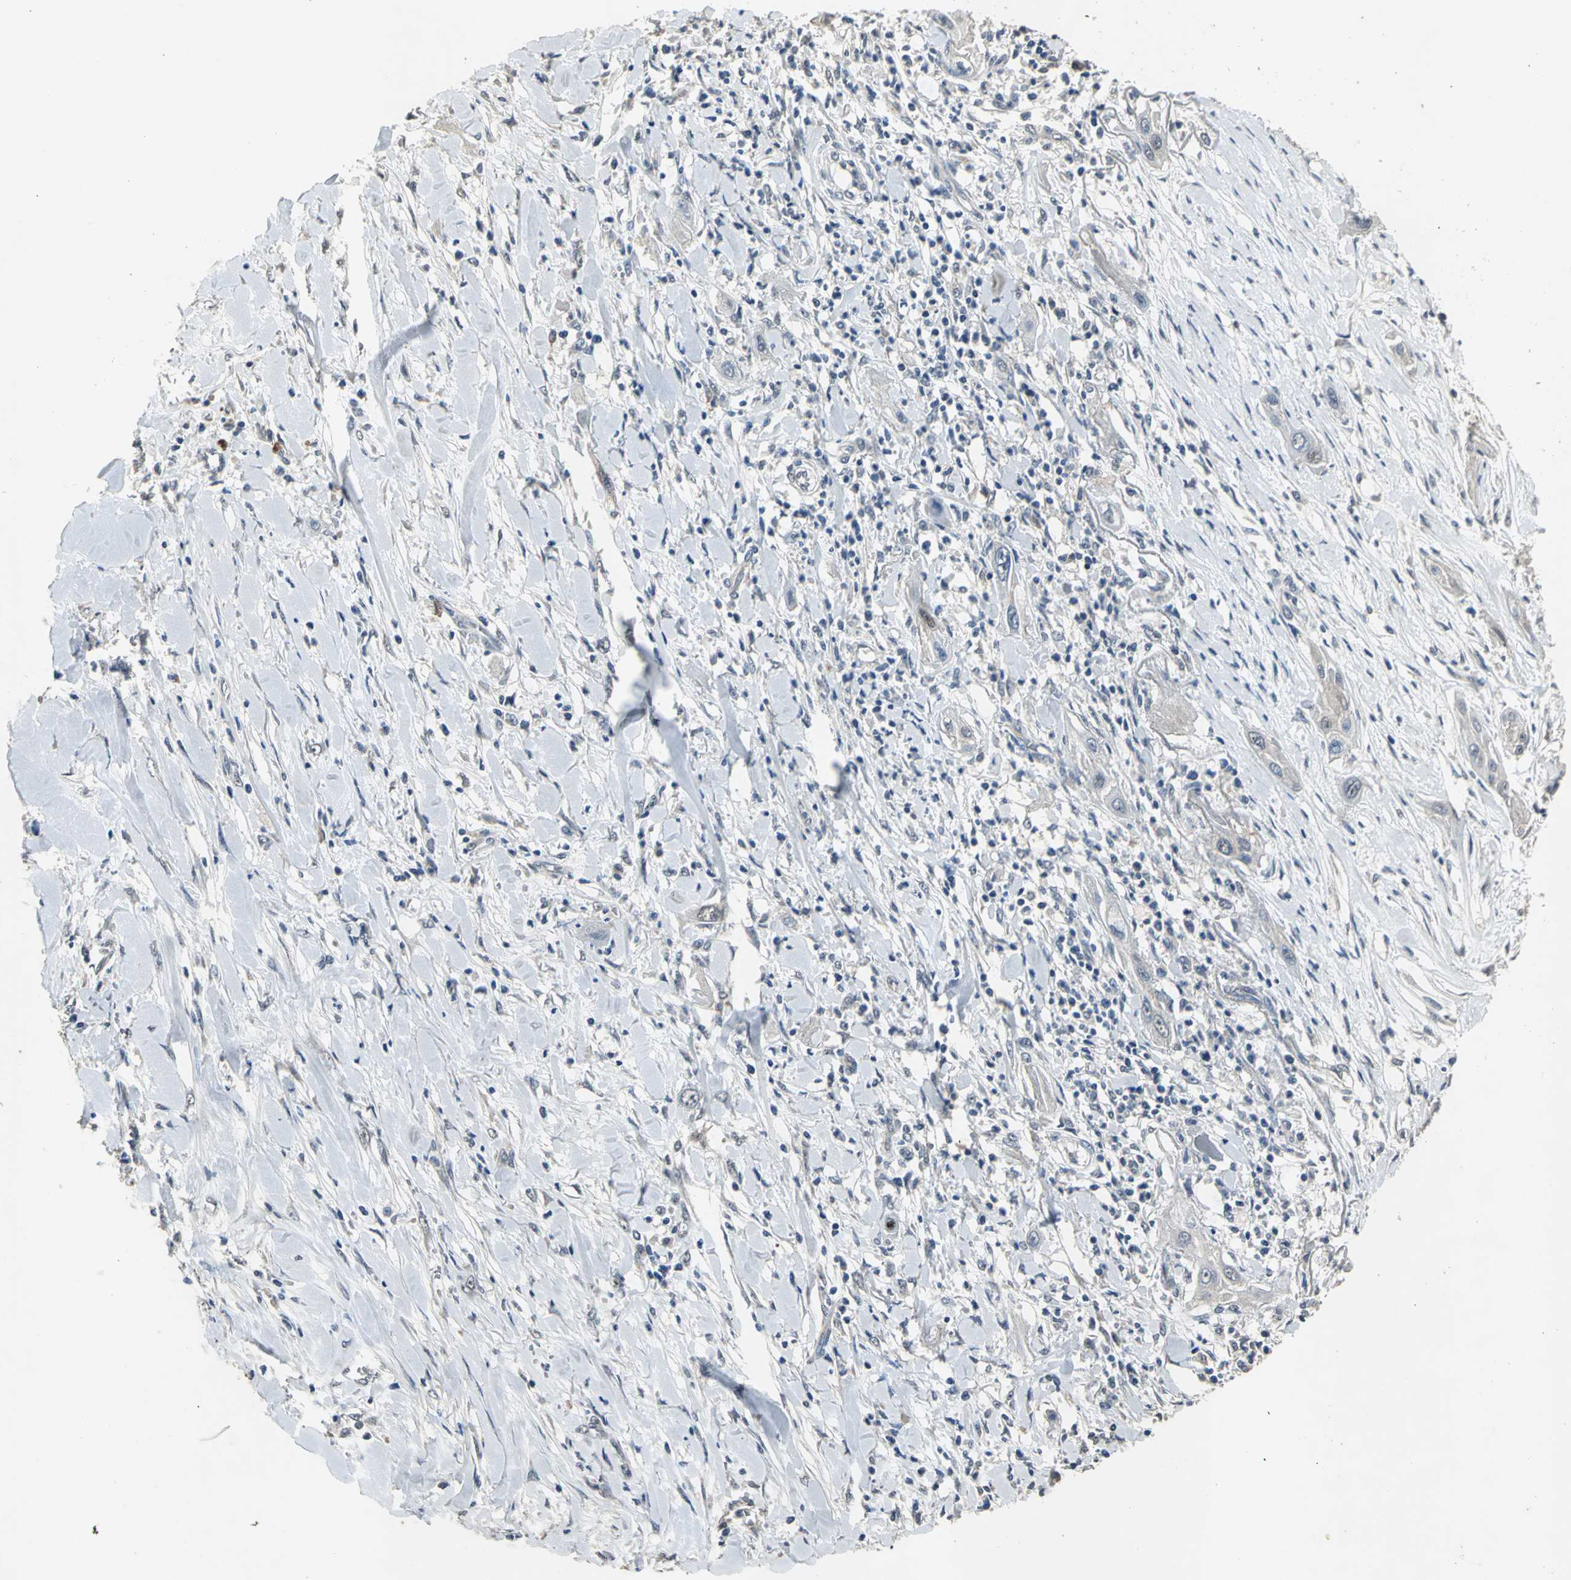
{"staining": {"intensity": "weak", "quantity": "25%-75%", "location": "cytoplasmic/membranous"}, "tissue": "lung cancer", "cell_type": "Tumor cells", "image_type": "cancer", "snomed": [{"axis": "morphology", "description": "Squamous cell carcinoma, NOS"}, {"axis": "topography", "description": "Lung"}], "caption": "Tumor cells display weak cytoplasmic/membranous staining in approximately 25%-75% of cells in lung cancer.", "gene": "OCLN", "patient": {"sex": "female", "age": 47}}